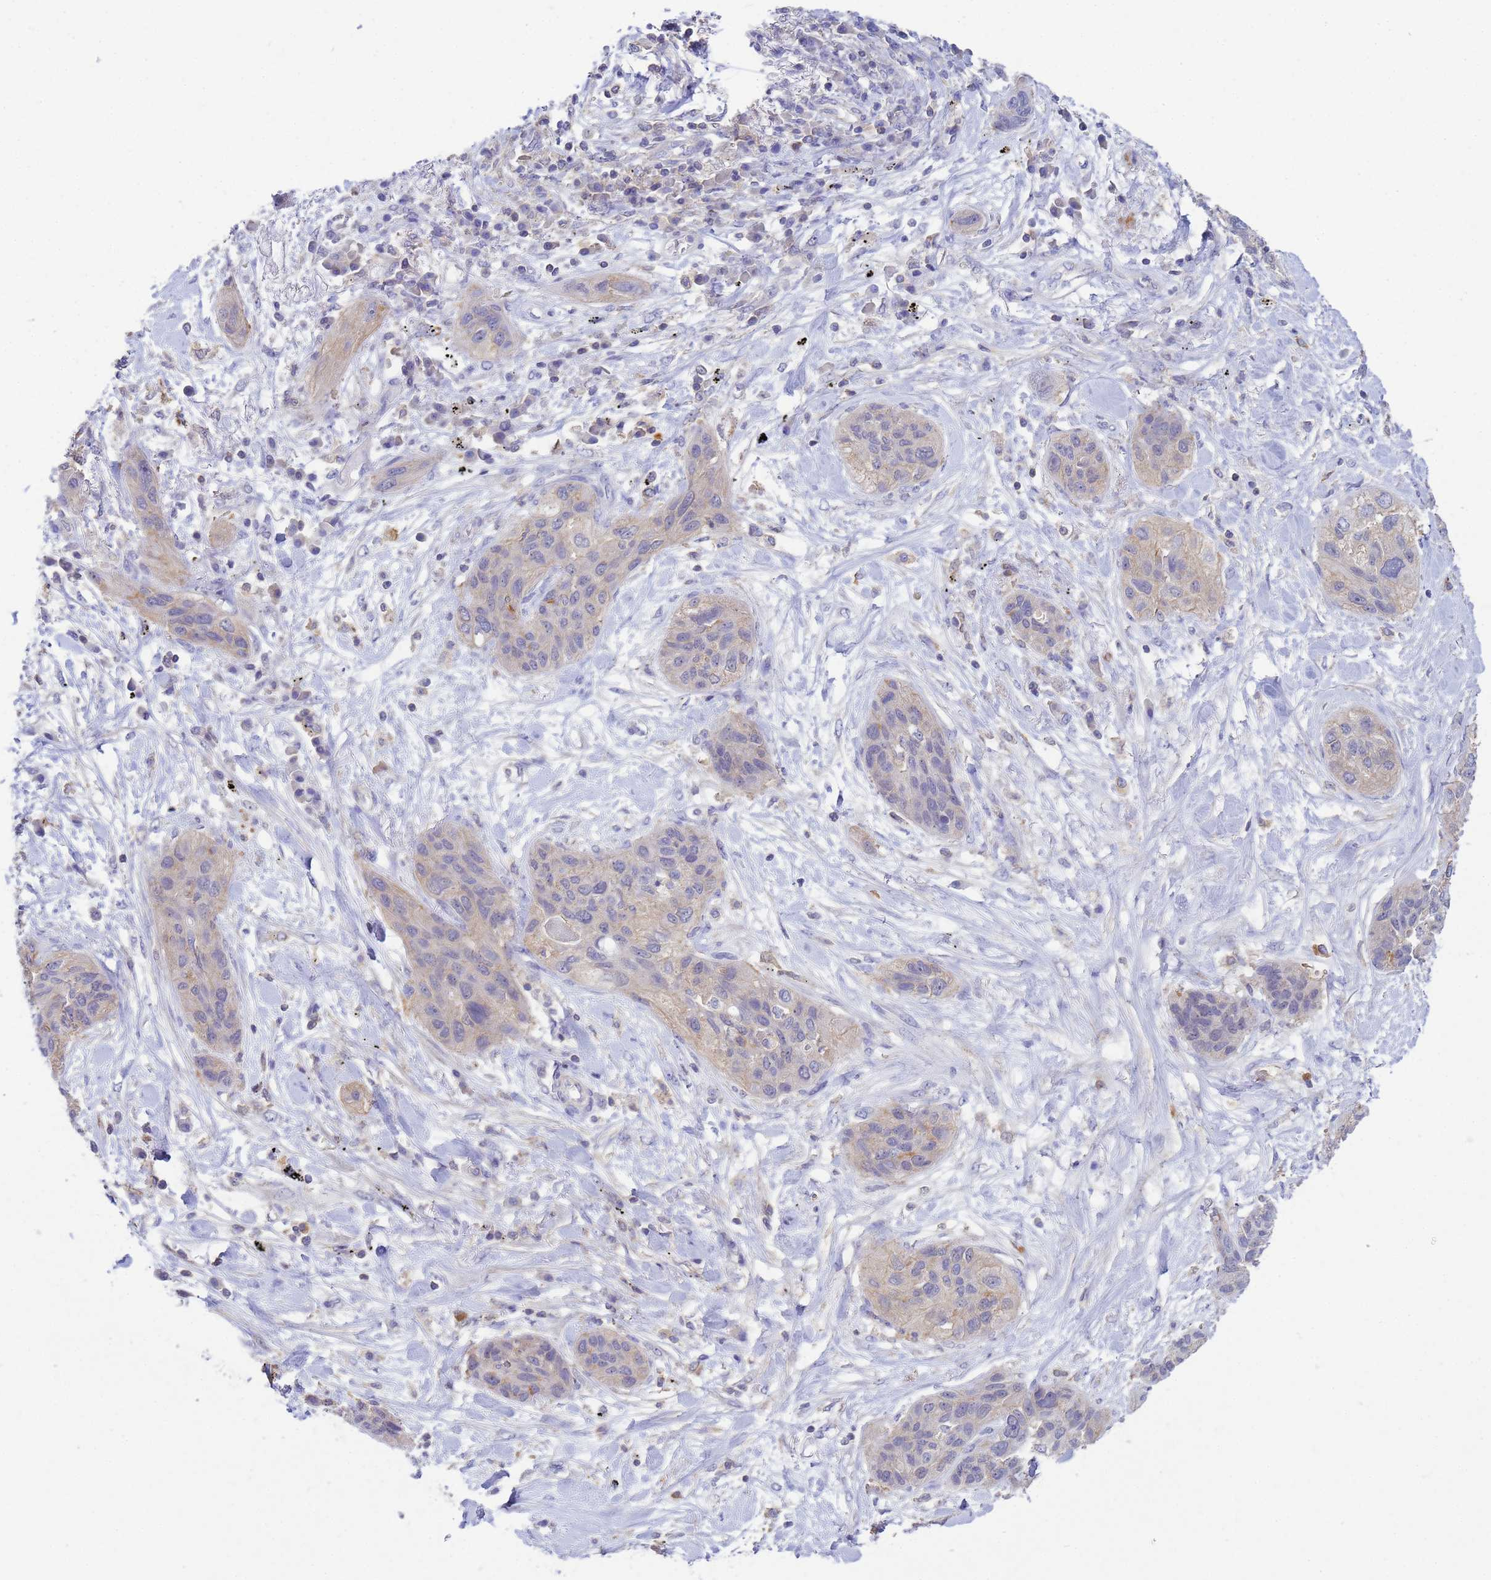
{"staining": {"intensity": "negative", "quantity": "none", "location": "none"}, "tissue": "lung cancer", "cell_type": "Tumor cells", "image_type": "cancer", "snomed": [{"axis": "morphology", "description": "Squamous cell carcinoma, NOS"}, {"axis": "topography", "description": "Lung"}], "caption": "High magnification brightfield microscopy of lung cancer (squamous cell carcinoma) stained with DAB (brown) and counterstained with hematoxylin (blue): tumor cells show no significant positivity.", "gene": "KLHL13", "patient": {"sex": "female", "age": 70}}